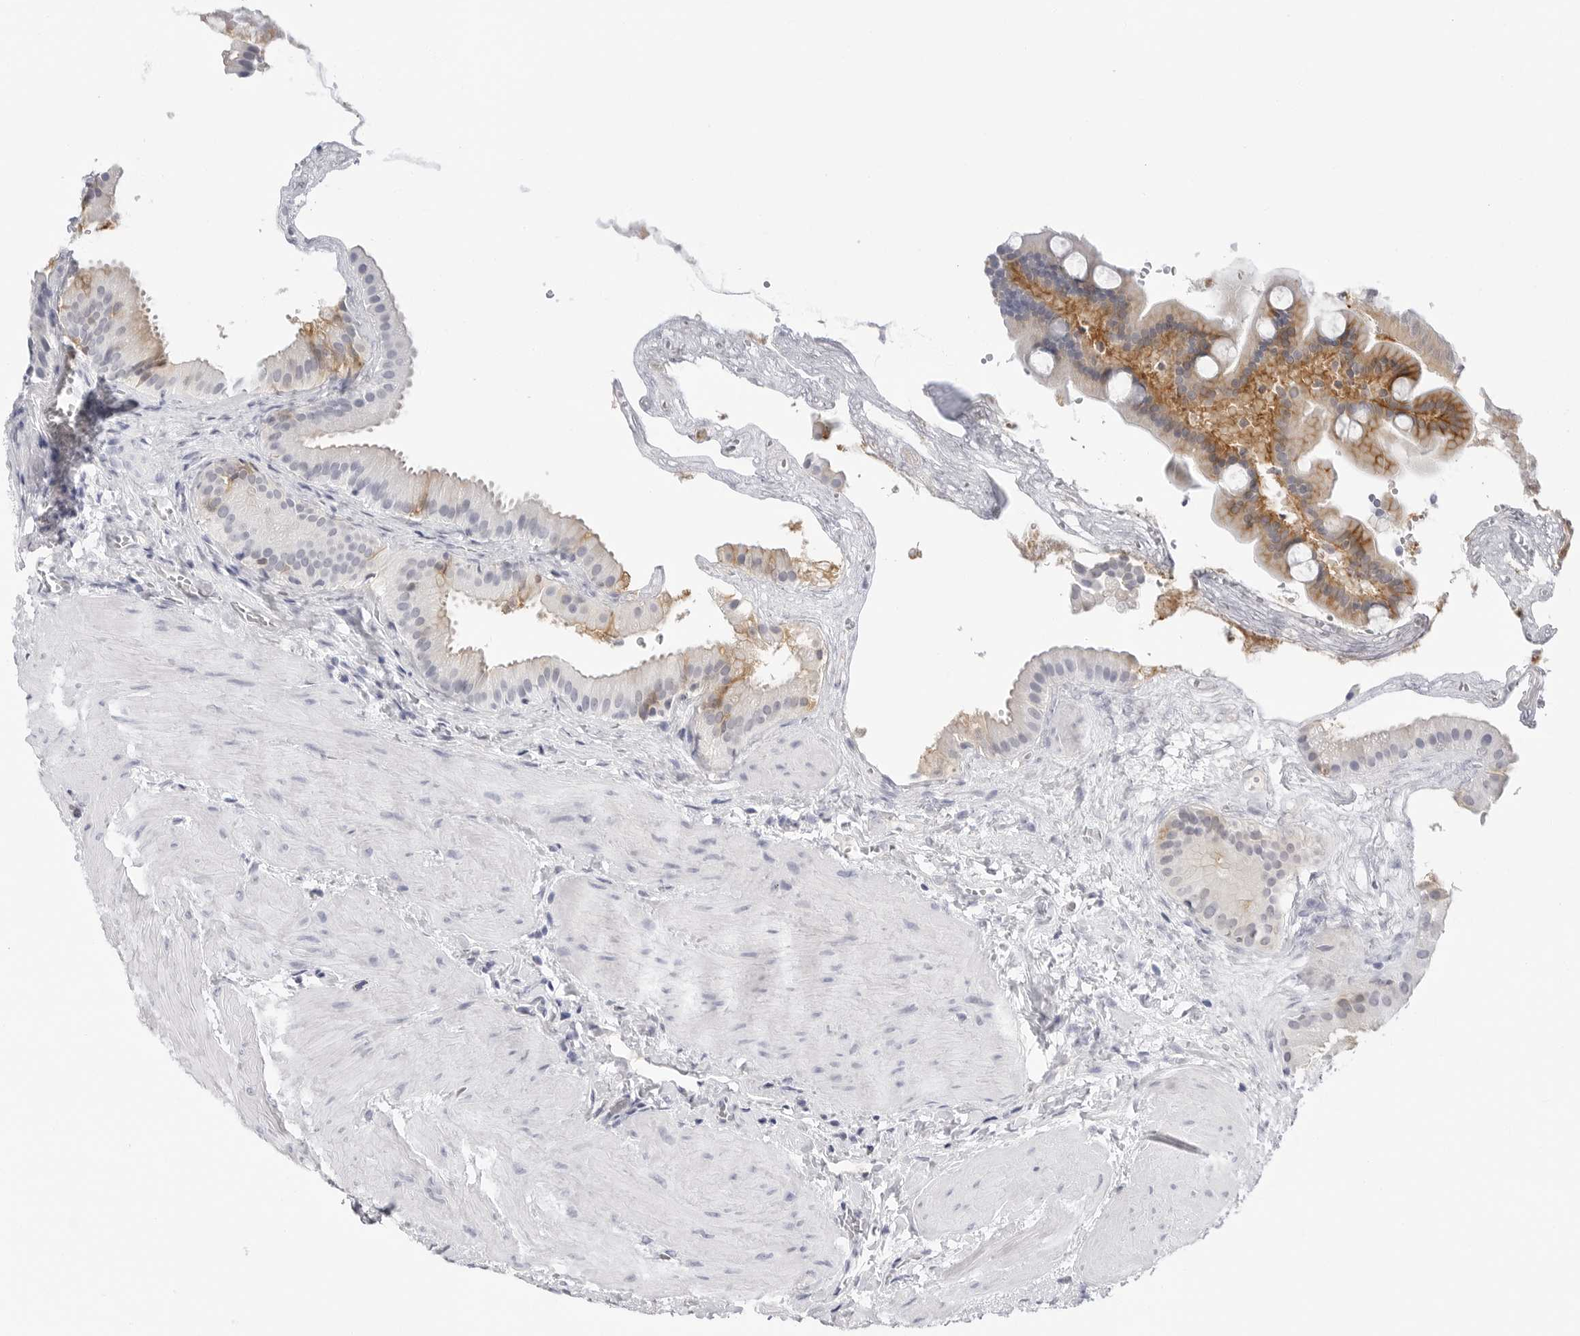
{"staining": {"intensity": "moderate", "quantity": "<25%", "location": "cytoplasmic/membranous"}, "tissue": "gallbladder", "cell_type": "Glandular cells", "image_type": "normal", "snomed": [{"axis": "morphology", "description": "Normal tissue, NOS"}, {"axis": "topography", "description": "Gallbladder"}], "caption": "A photomicrograph of gallbladder stained for a protein shows moderate cytoplasmic/membranous brown staining in glandular cells.", "gene": "SLC19A1", "patient": {"sex": "male", "age": 55}}